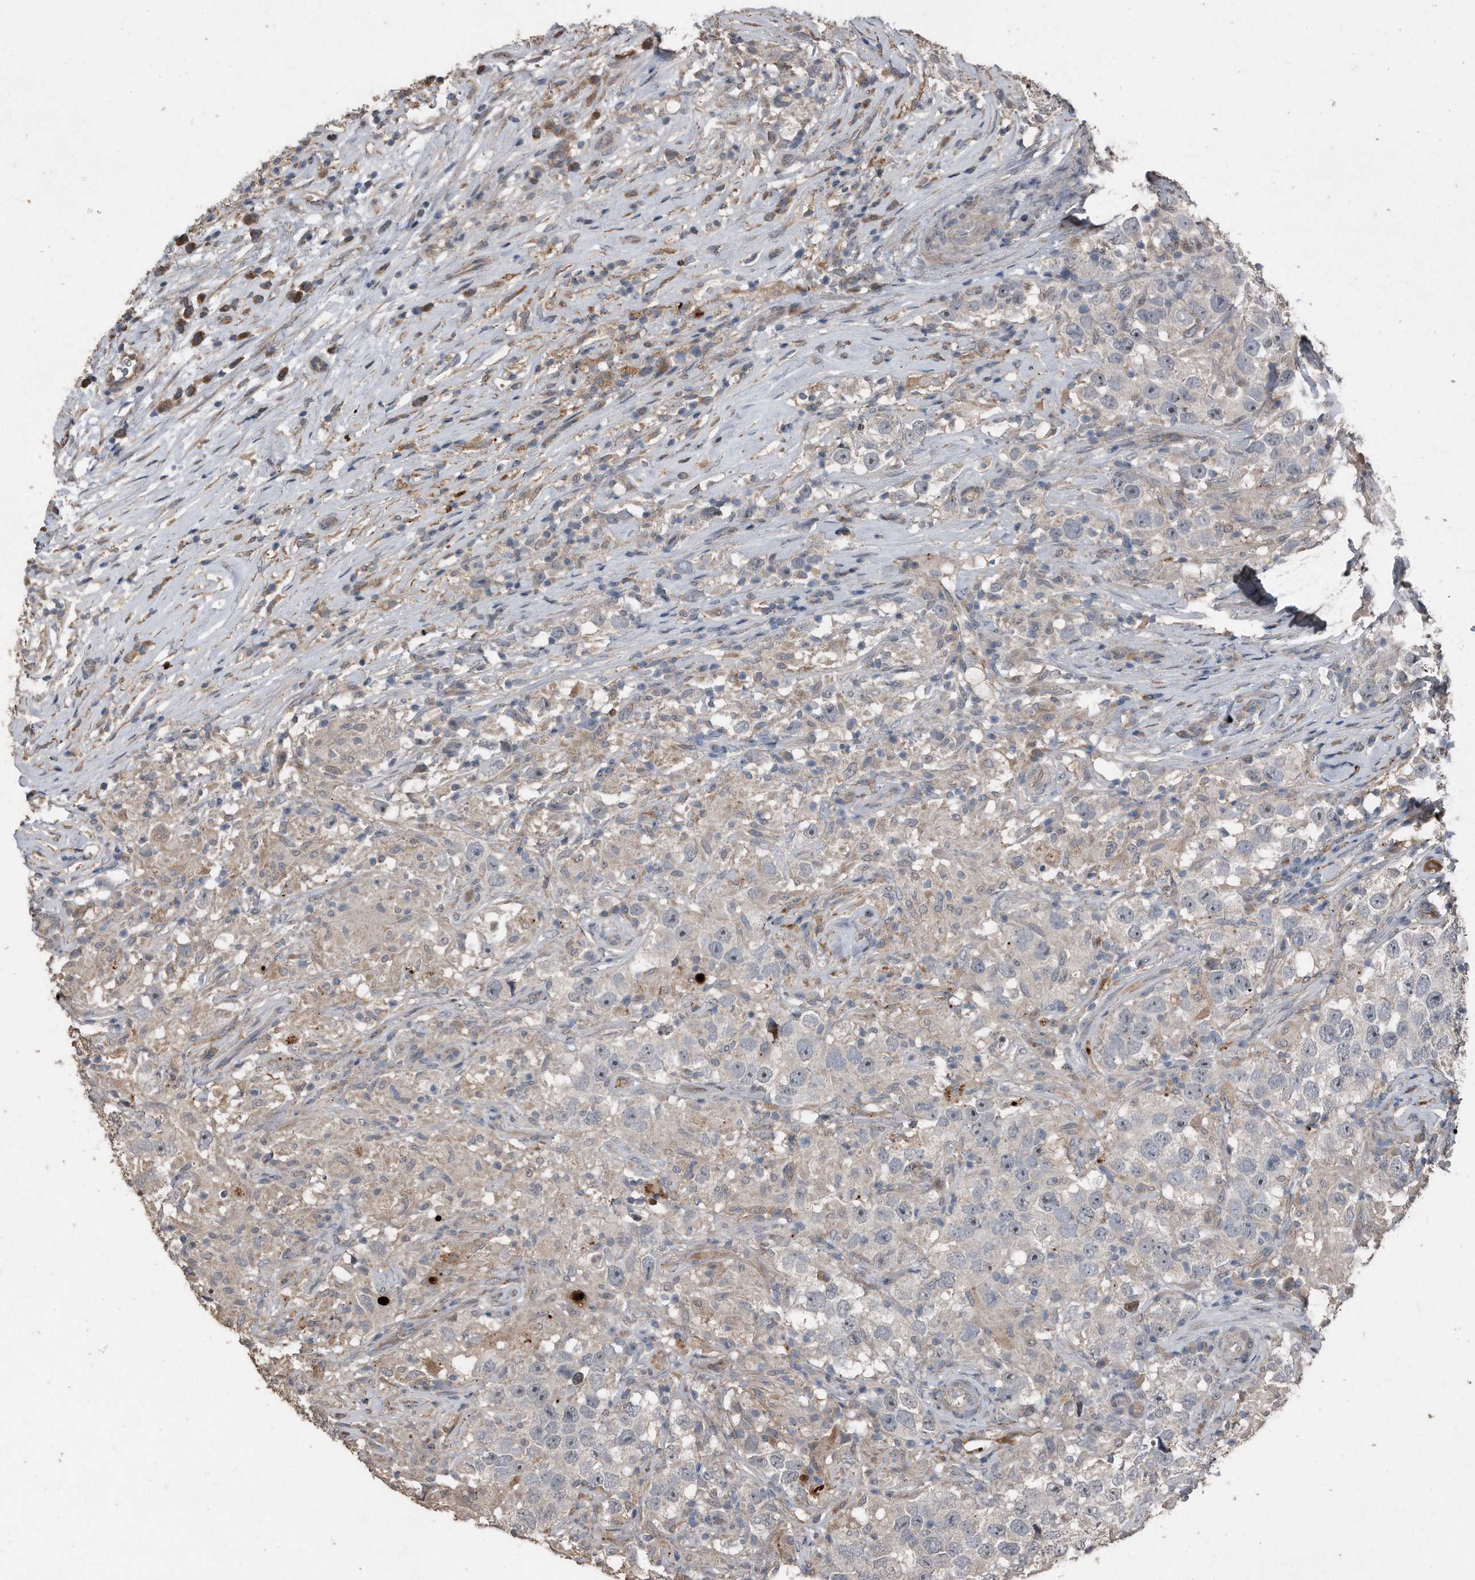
{"staining": {"intensity": "negative", "quantity": "none", "location": "none"}, "tissue": "testis cancer", "cell_type": "Tumor cells", "image_type": "cancer", "snomed": [{"axis": "morphology", "description": "Seminoma, NOS"}, {"axis": "topography", "description": "Testis"}], "caption": "A high-resolution histopathology image shows IHC staining of testis seminoma, which reveals no significant expression in tumor cells. The staining is performed using DAB brown chromogen with nuclei counter-stained in using hematoxylin.", "gene": "ANKRD10", "patient": {"sex": "male", "age": 49}}